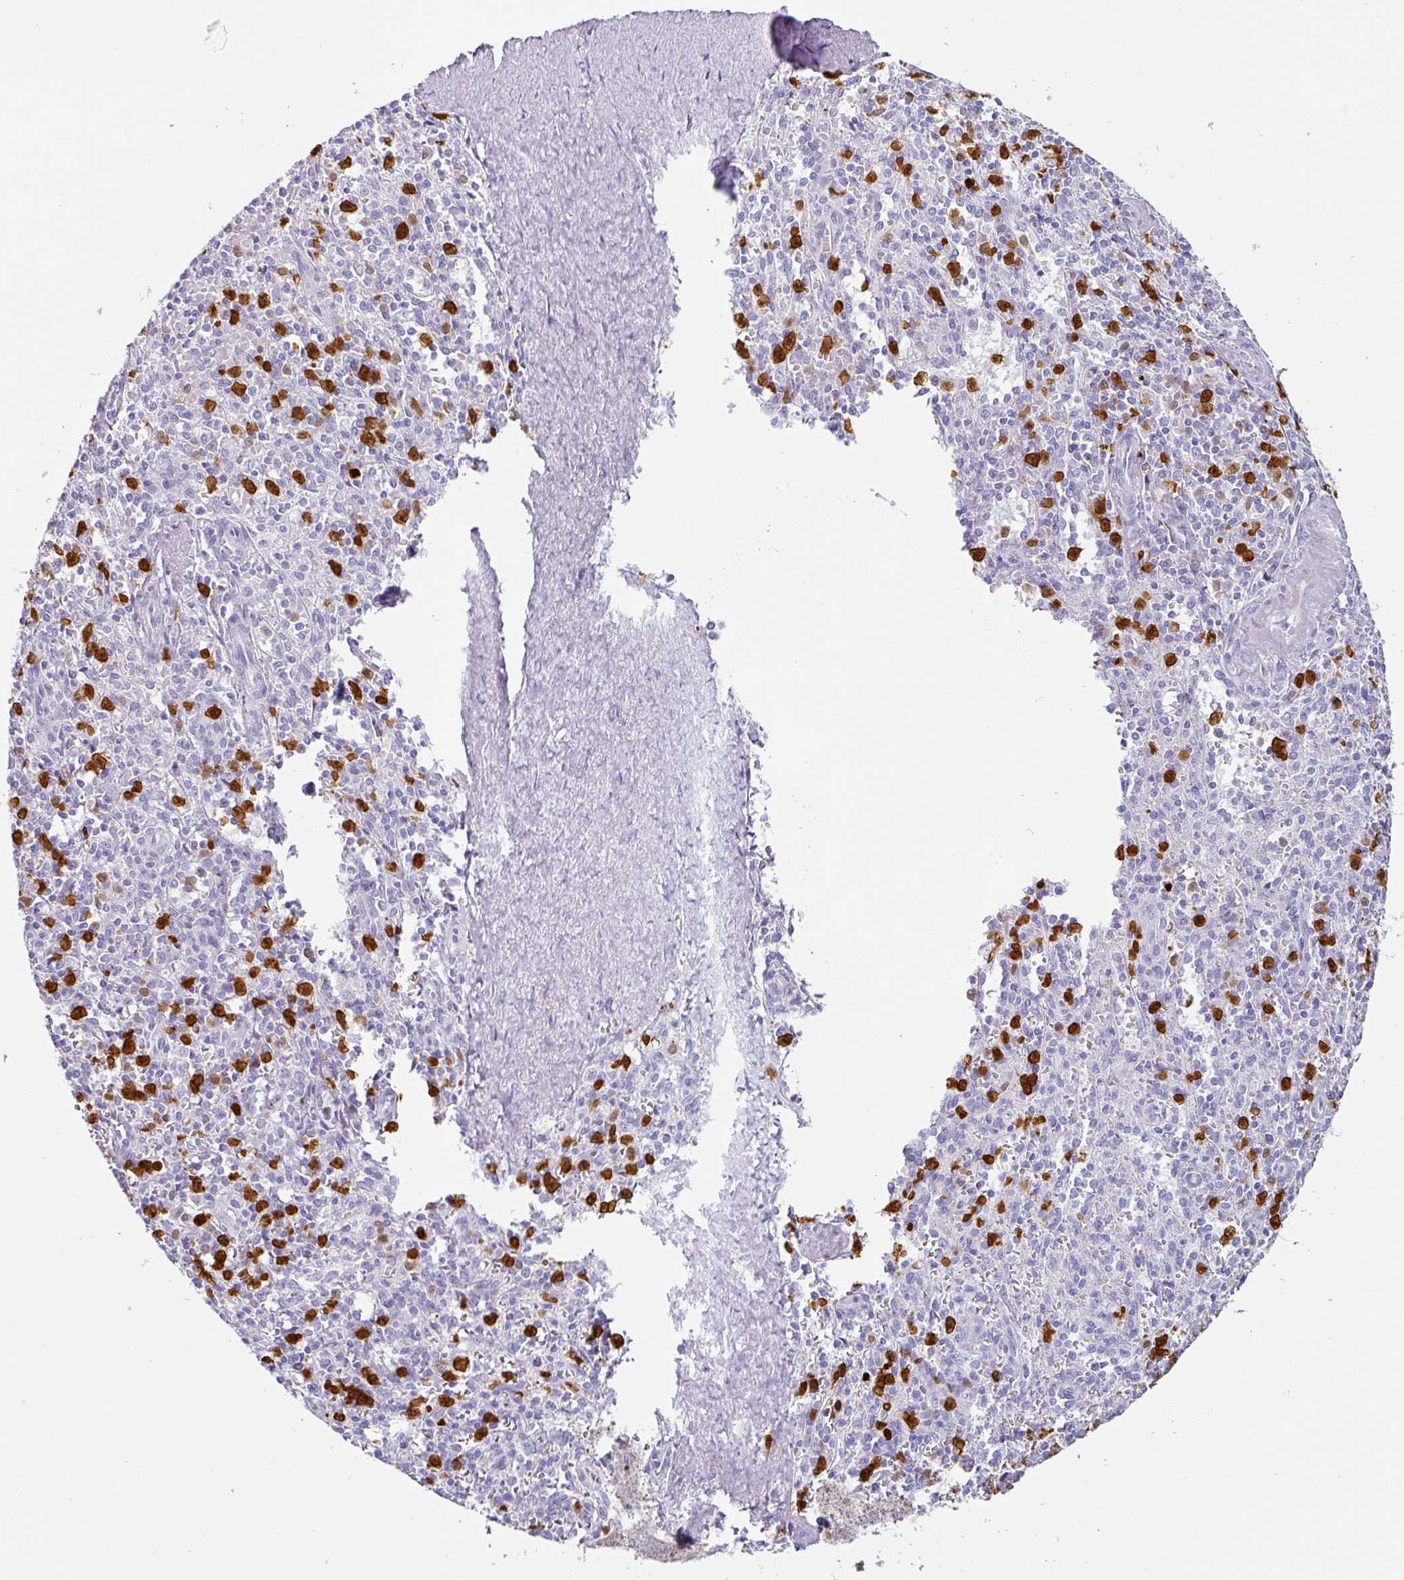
{"staining": {"intensity": "strong", "quantity": "25%-75%", "location": "cytoplasmic/membranous"}, "tissue": "spleen", "cell_type": "Cells in red pulp", "image_type": "normal", "snomed": [{"axis": "morphology", "description": "Normal tissue, NOS"}, {"axis": "topography", "description": "Spleen"}], "caption": "Spleen stained with DAB (3,3'-diaminobenzidine) immunohistochemistry (IHC) demonstrates high levels of strong cytoplasmic/membranous positivity in approximately 25%-75% of cells in red pulp.", "gene": "SH2D3C", "patient": {"sex": "female", "age": 70}}